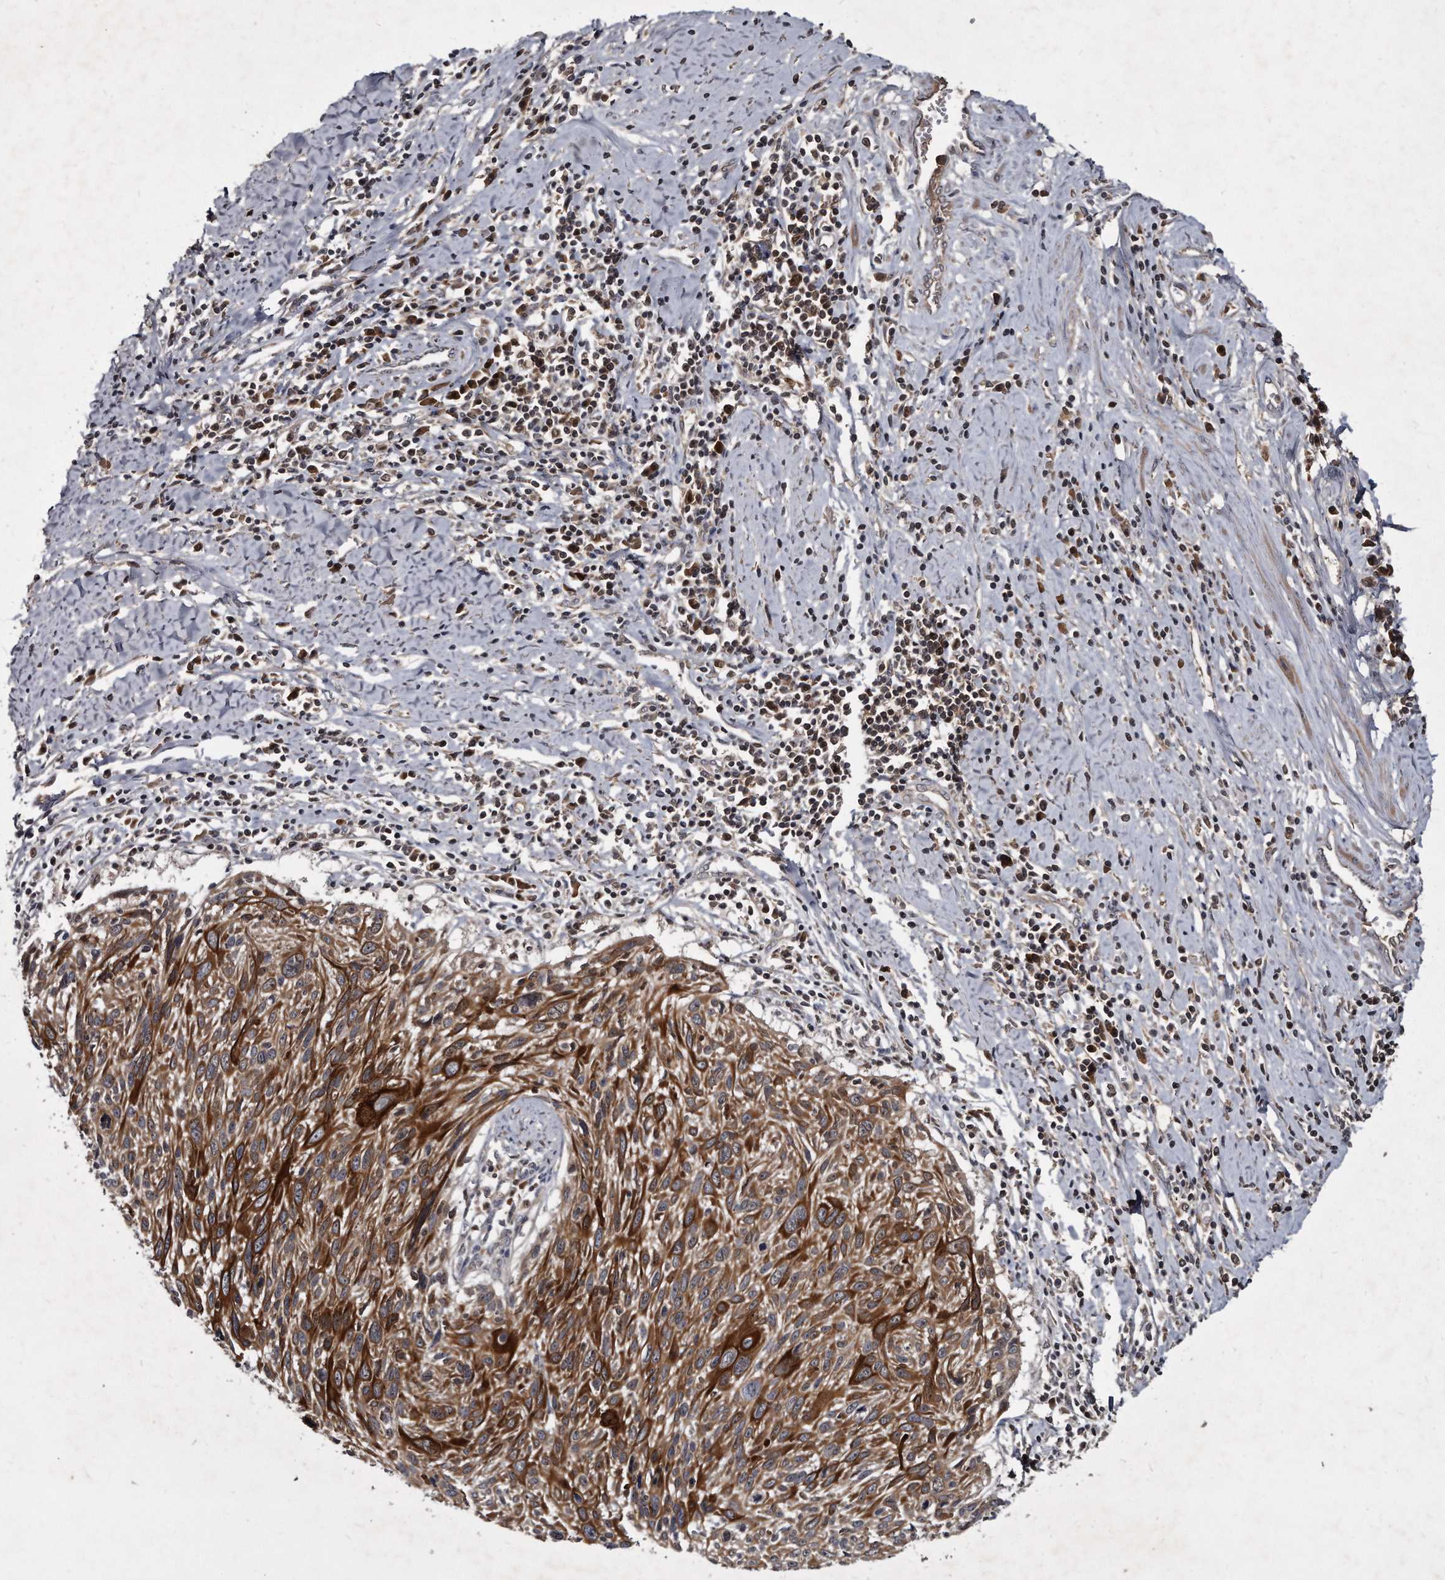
{"staining": {"intensity": "strong", "quantity": ">75%", "location": "cytoplasmic/membranous"}, "tissue": "cervical cancer", "cell_type": "Tumor cells", "image_type": "cancer", "snomed": [{"axis": "morphology", "description": "Squamous cell carcinoma, NOS"}, {"axis": "topography", "description": "Cervix"}], "caption": "Immunohistochemical staining of human cervical cancer shows high levels of strong cytoplasmic/membranous positivity in approximately >75% of tumor cells.", "gene": "FAM136A", "patient": {"sex": "female", "age": 51}}